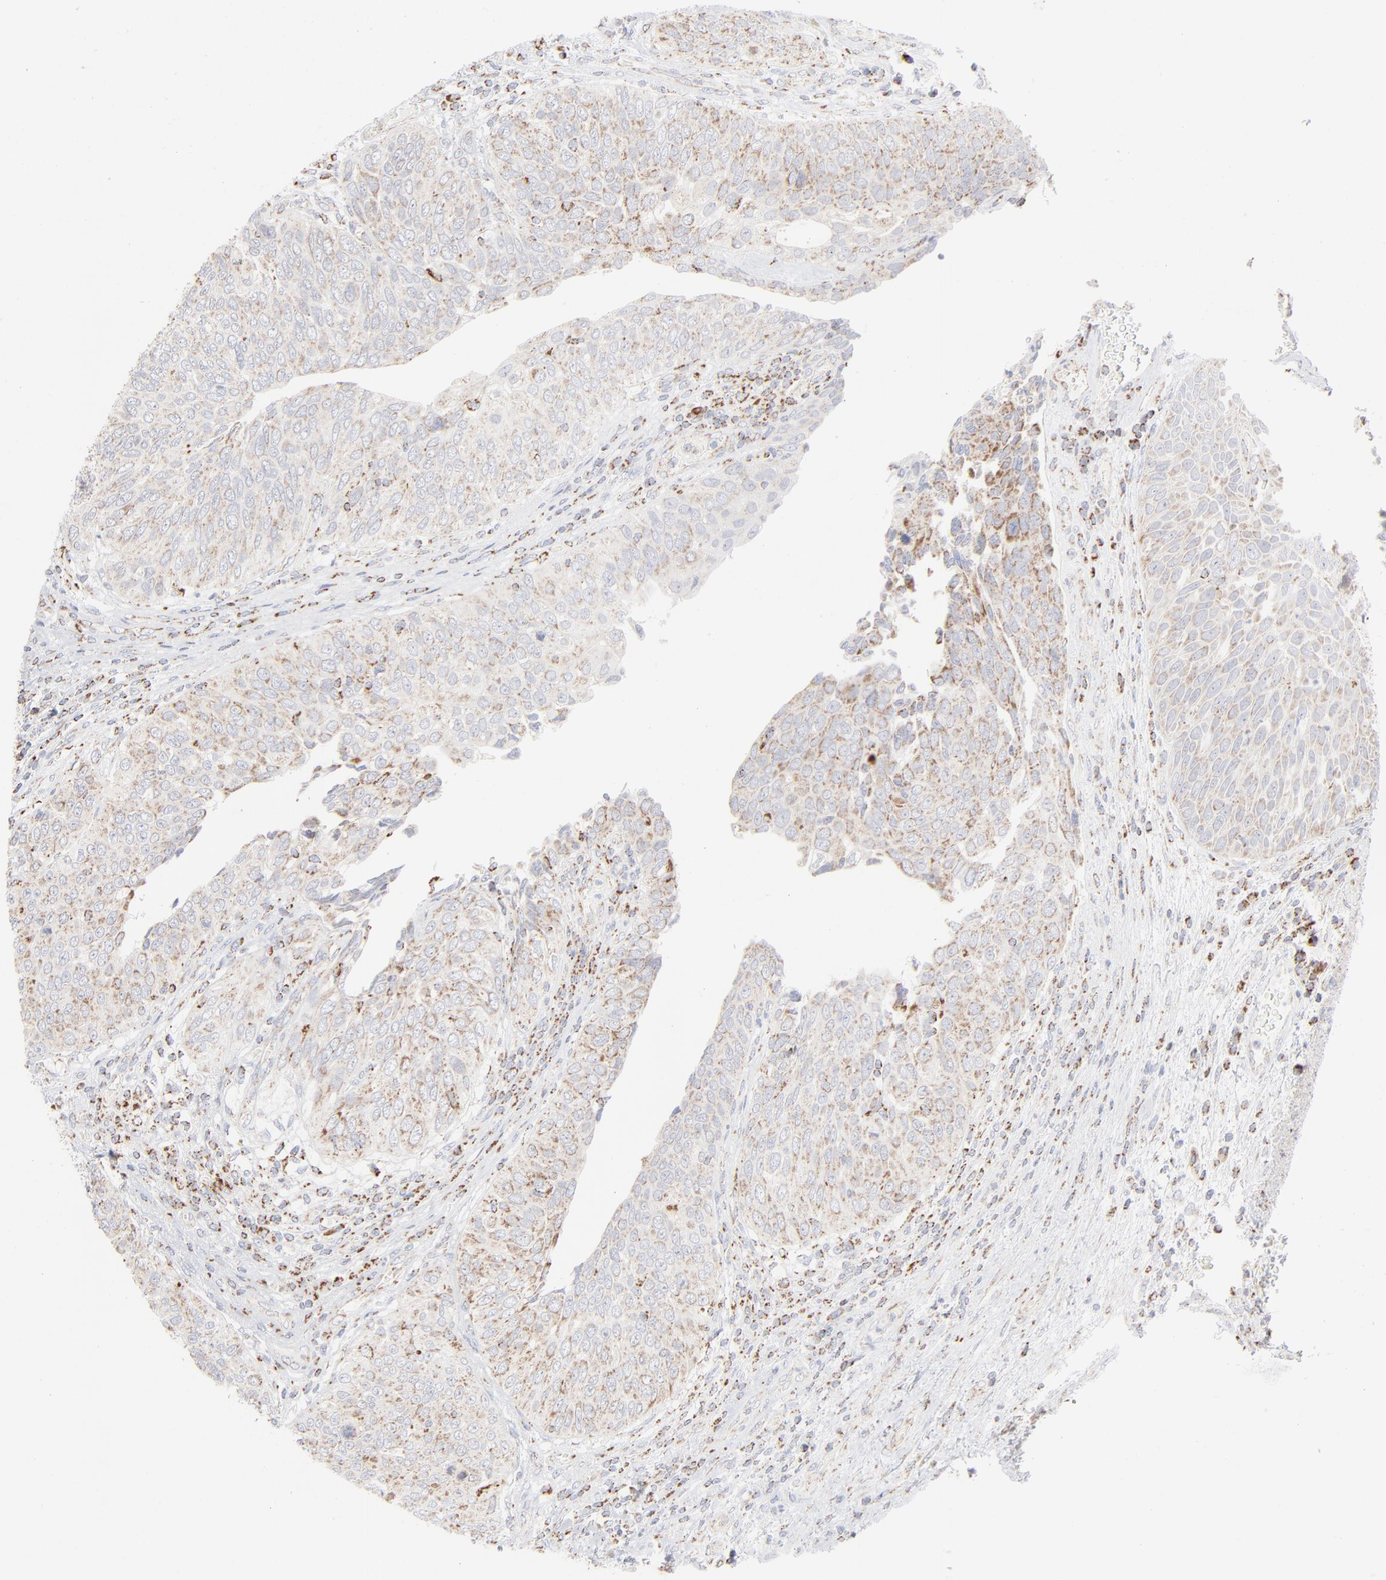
{"staining": {"intensity": "moderate", "quantity": "25%-75%", "location": "cytoplasmic/membranous"}, "tissue": "urothelial cancer", "cell_type": "Tumor cells", "image_type": "cancer", "snomed": [{"axis": "morphology", "description": "Urothelial carcinoma, High grade"}, {"axis": "topography", "description": "Urinary bladder"}], "caption": "The image exhibits immunohistochemical staining of urothelial cancer. There is moderate cytoplasmic/membranous expression is appreciated in approximately 25%-75% of tumor cells.", "gene": "ASB3", "patient": {"sex": "male", "age": 50}}